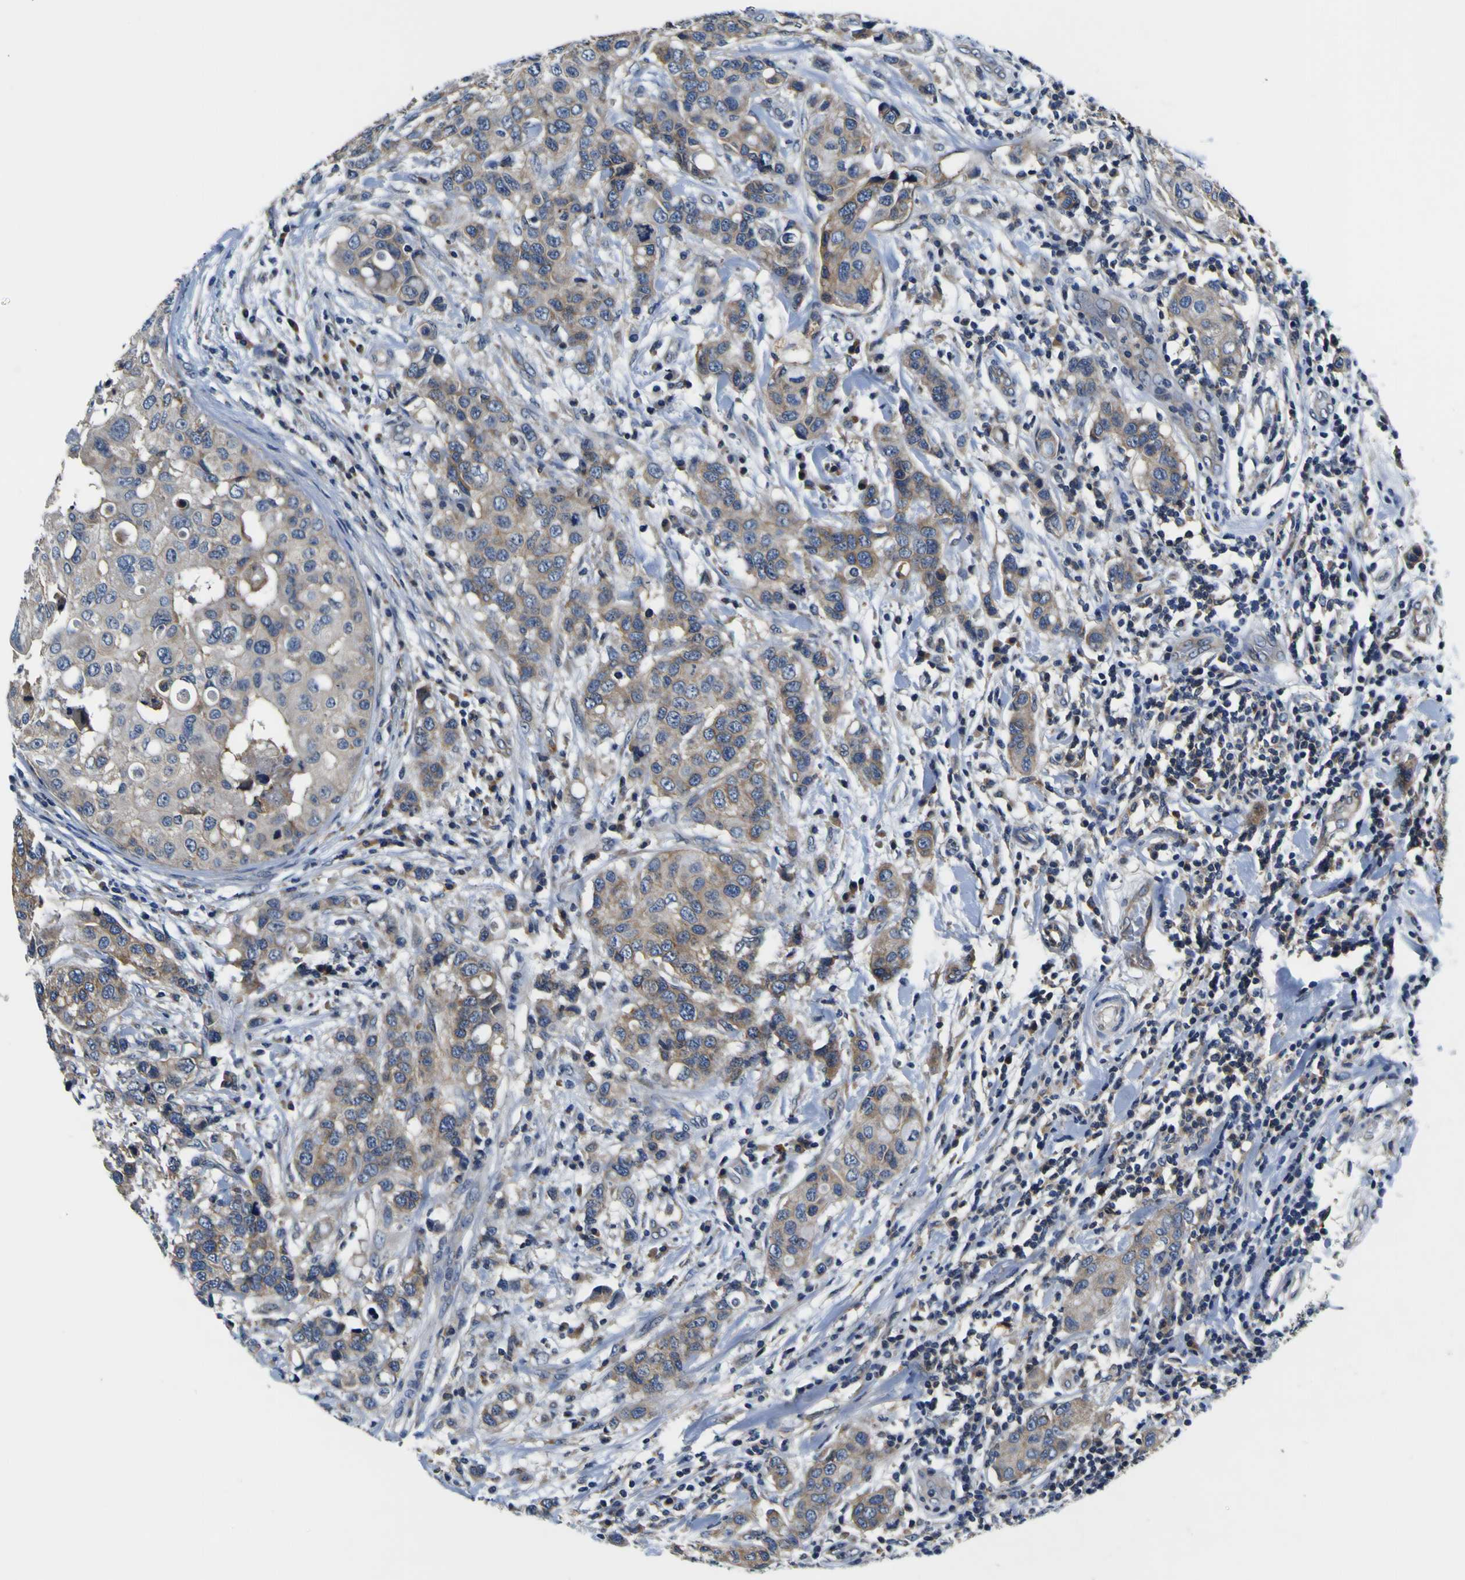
{"staining": {"intensity": "weak", "quantity": "25%-75%", "location": "cytoplasmic/membranous"}, "tissue": "breast cancer", "cell_type": "Tumor cells", "image_type": "cancer", "snomed": [{"axis": "morphology", "description": "Duct carcinoma"}, {"axis": "topography", "description": "Breast"}], "caption": "A brown stain shows weak cytoplasmic/membranous positivity of a protein in human breast cancer tumor cells.", "gene": "EPHB4", "patient": {"sex": "female", "age": 27}}